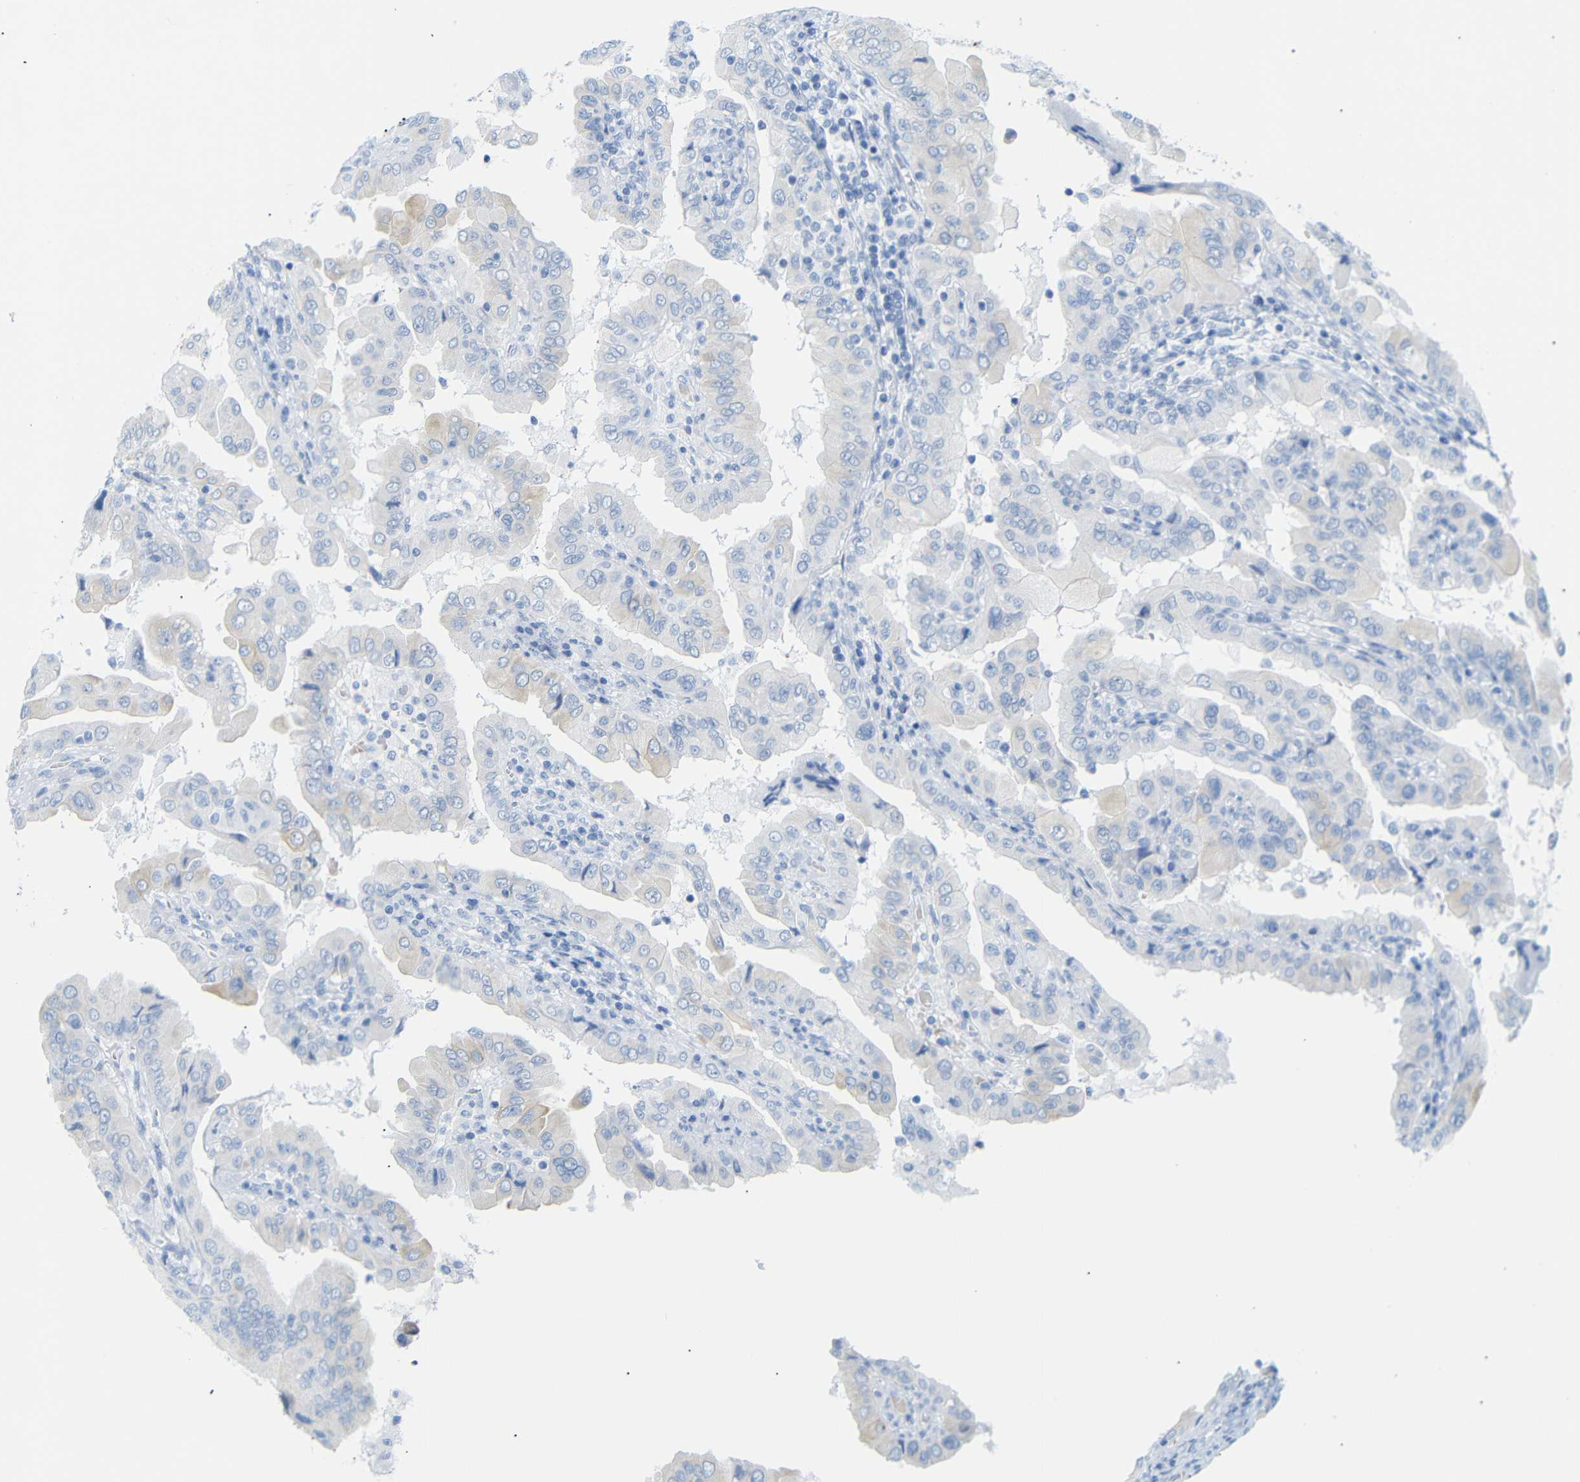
{"staining": {"intensity": "weak", "quantity": "<25%", "location": "cytoplasmic/membranous"}, "tissue": "thyroid cancer", "cell_type": "Tumor cells", "image_type": "cancer", "snomed": [{"axis": "morphology", "description": "Papillary adenocarcinoma, NOS"}, {"axis": "topography", "description": "Thyroid gland"}], "caption": "IHC image of neoplastic tissue: human thyroid cancer stained with DAB shows no significant protein staining in tumor cells.", "gene": "DYNAP", "patient": {"sex": "male", "age": 33}}